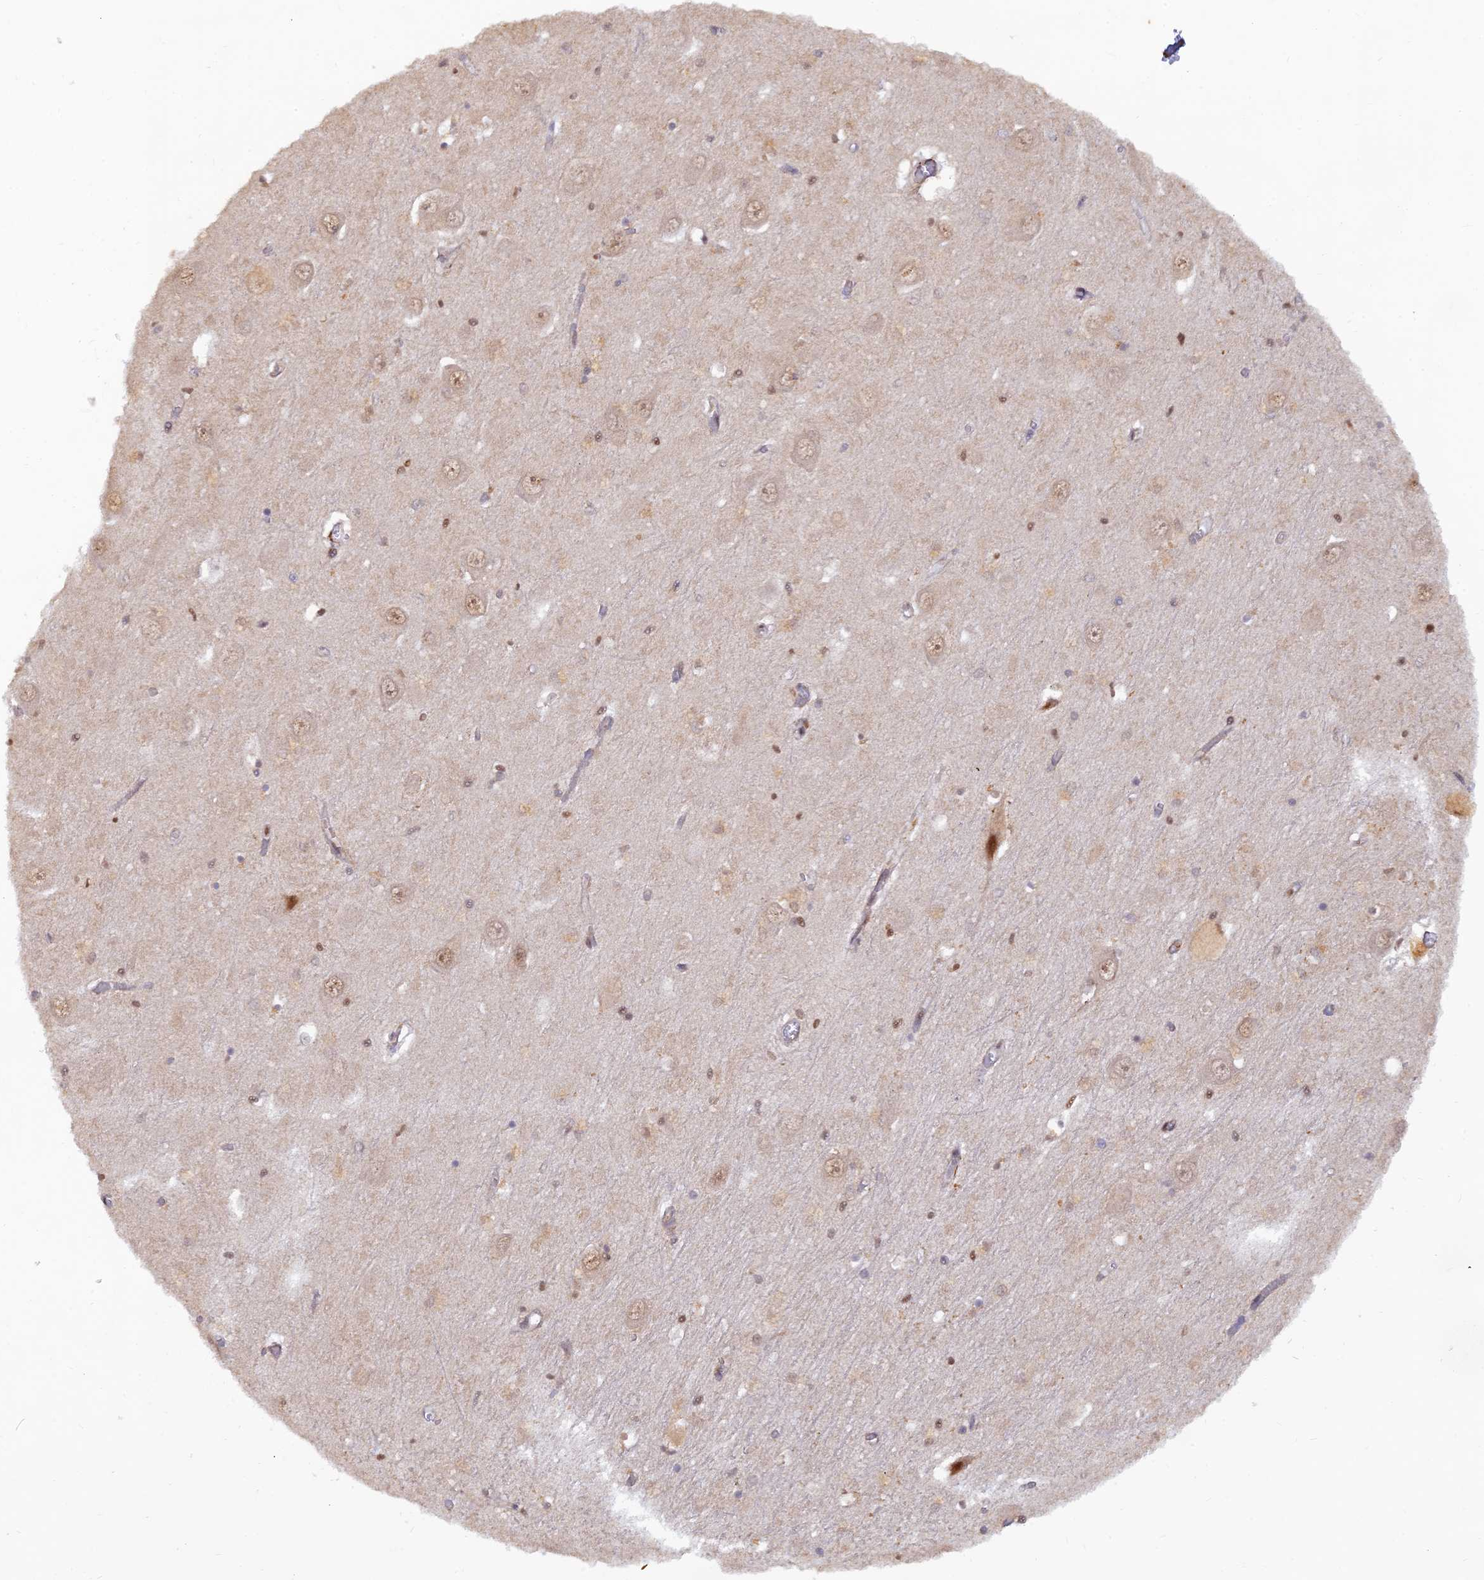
{"staining": {"intensity": "weak", "quantity": "25%-75%", "location": "cytoplasmic/membranous"}, "tissue": "hippocampus", "cell_type": "Glial cells", "image_type": "normal", "snomed": [{"axis": "morphology", "description": "Normal tissue, NOS"}, {"axis": "topography", "description": "Hippocampus"}], "caption": "This micrograph reveals immunohistochemistry staining of normal human hippocampus, with low weak cytoplasmic/membranous positivity in approximately 25%-75% of glial cells.", "gene": "ZNF565", "patient": {"sex": "male", "age": 70}}